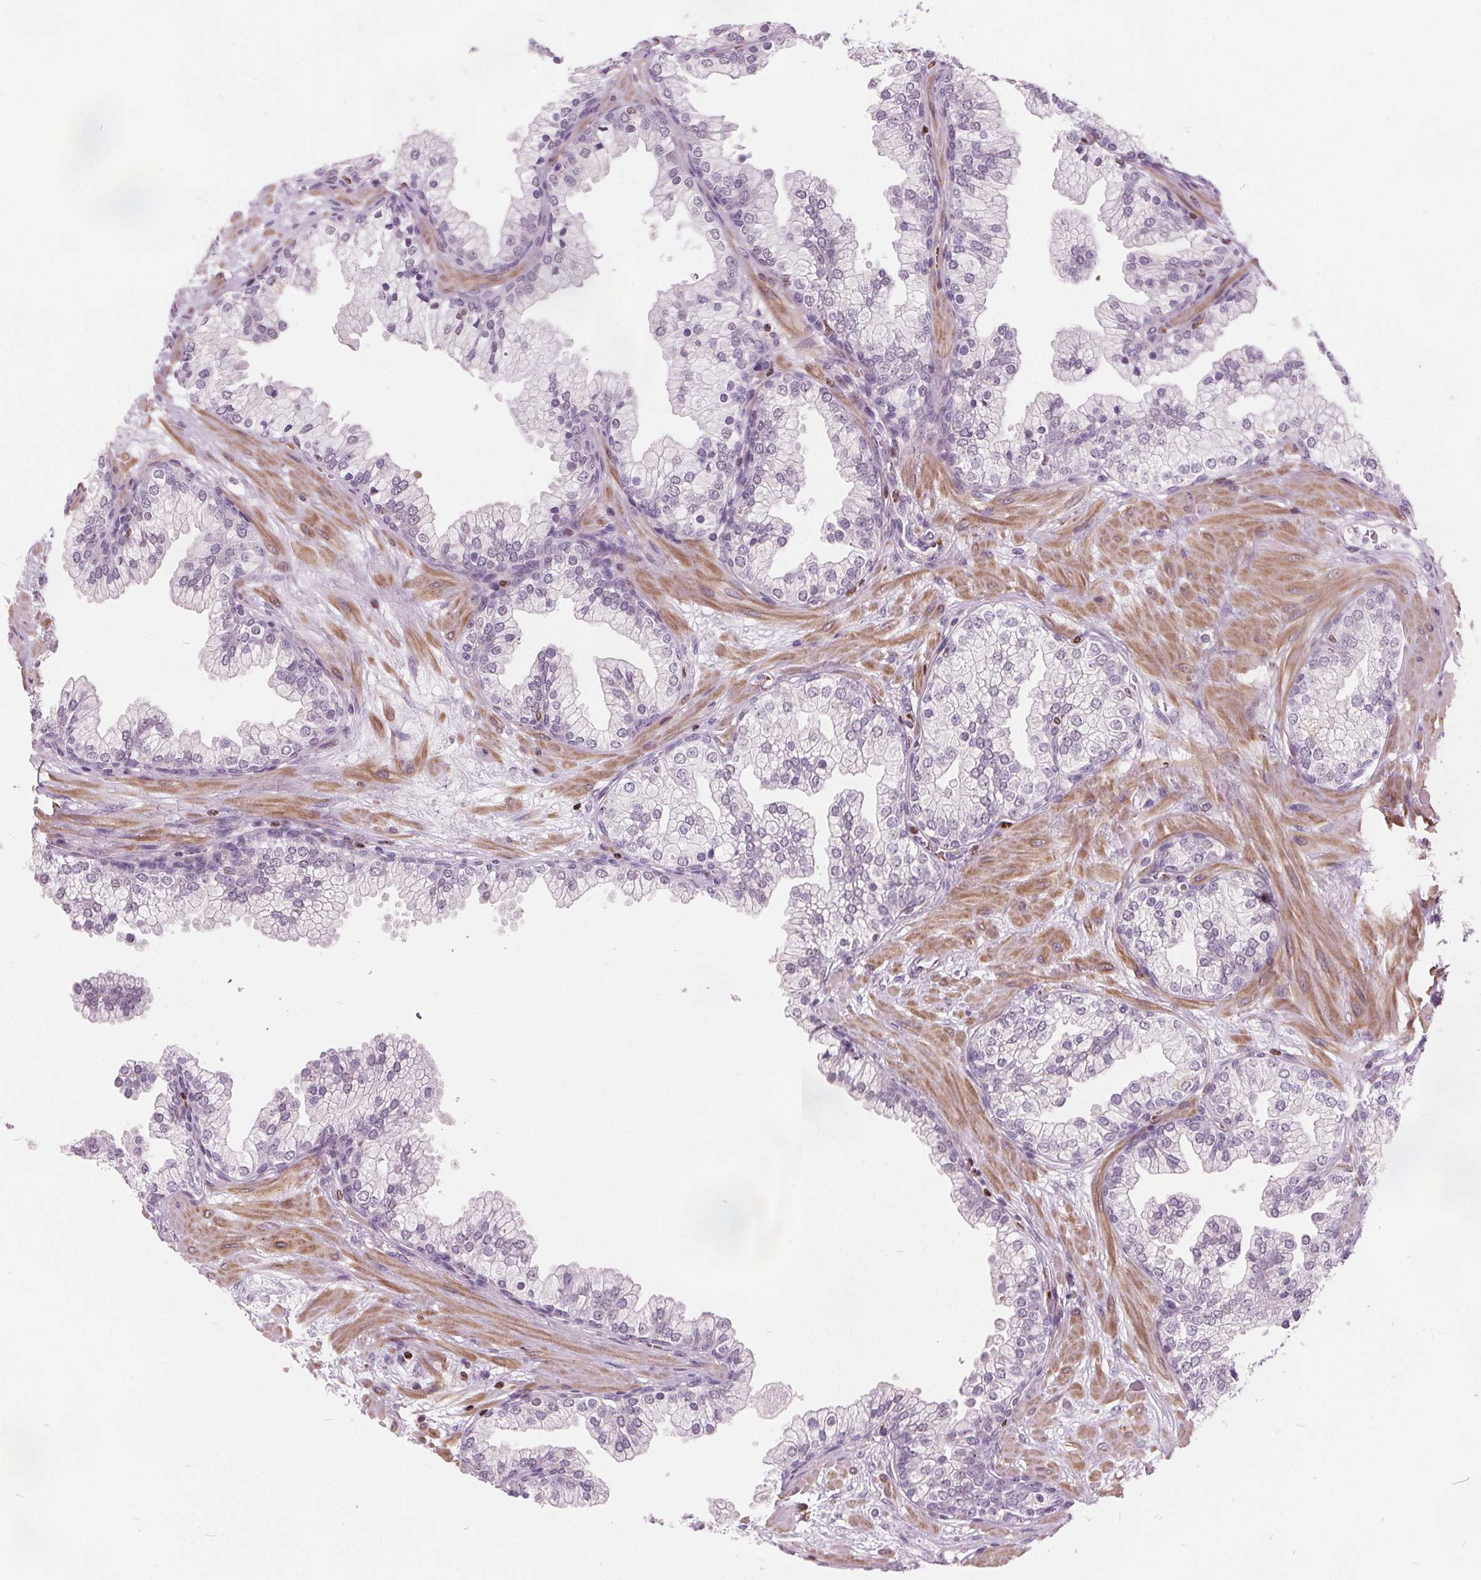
{"staining": {"intensity": "negative", "quantity": "none", "location": "none"}, "tissue": "prostate", "cell_type": "Glandular cells", "image_type": "normal", "snomed": [{"axis": "morphology", "description": "Normal tissue, NOS"}, {"axis": "topography", "description": "Prostate"}, {"axis": "topography", "description": "Peripheral nerve tissue"}], "caption": "Normal prostate was stained to show a protein in brown. There is no significant expression in glandular cells.", "gene": "ISLR2", "patient": {"sex": "male", "age": 61}}